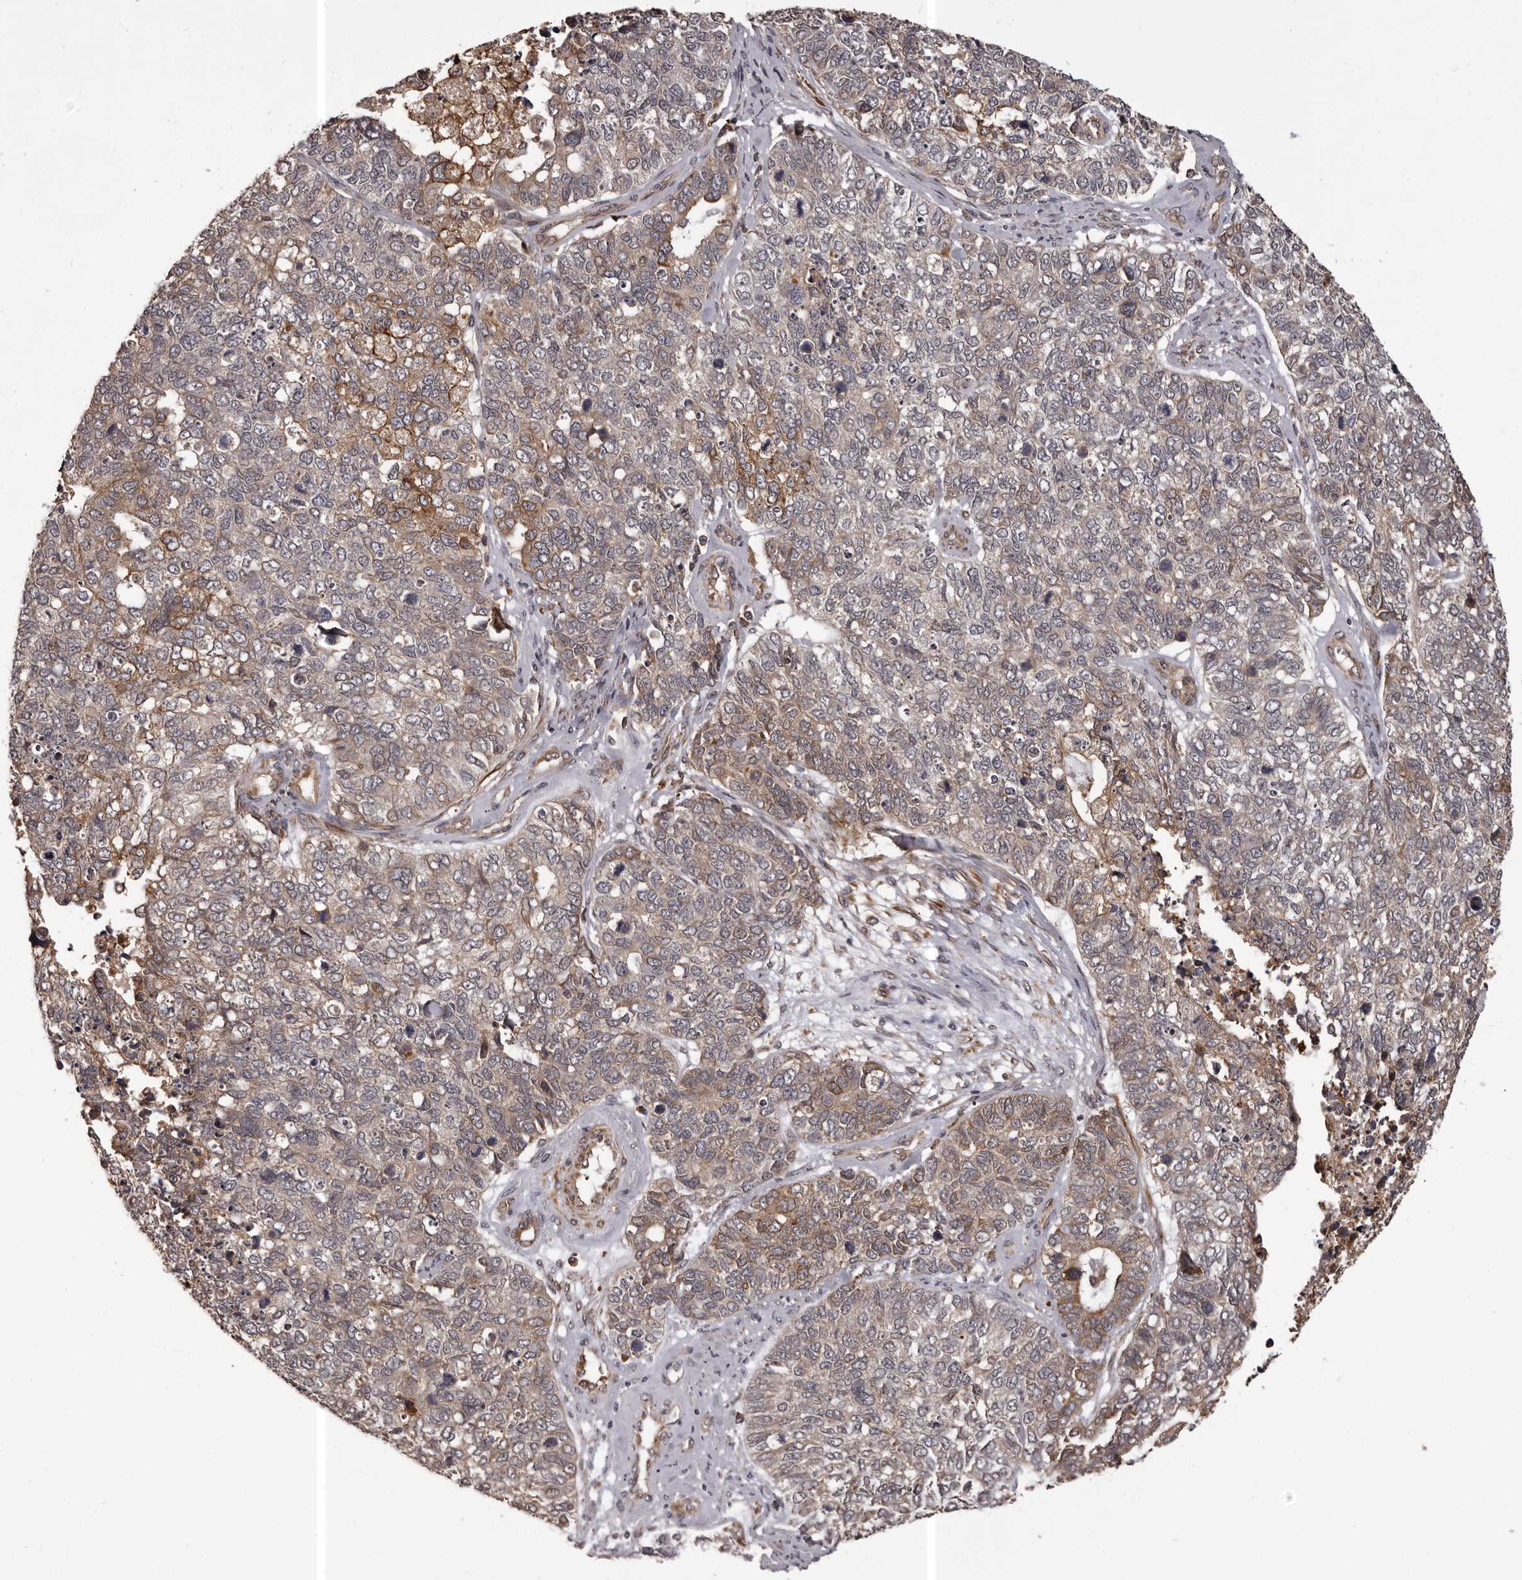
{"staining": {"intensity": "moderate", "quantity": "<25%", "location": "cytoplasmic/membranous"}, "tissue": "cervical cancer", "cell_type": "Tumor cells", "image_type": "cancer", "snomed": [{"axis": "morphology", "description": "Squamous cell carcinoma, NOS"}, {"axis": "topography", "description": "Cervix"}], "caption": "A low amount of moderate cytoplasmic/membranous staining is present in about <25% of tumor cells in cervical cancer (squamous cell carcinoma) tissue.", "gene": "SLITRK6", "patient": {"sex": "female", "age": 63}}